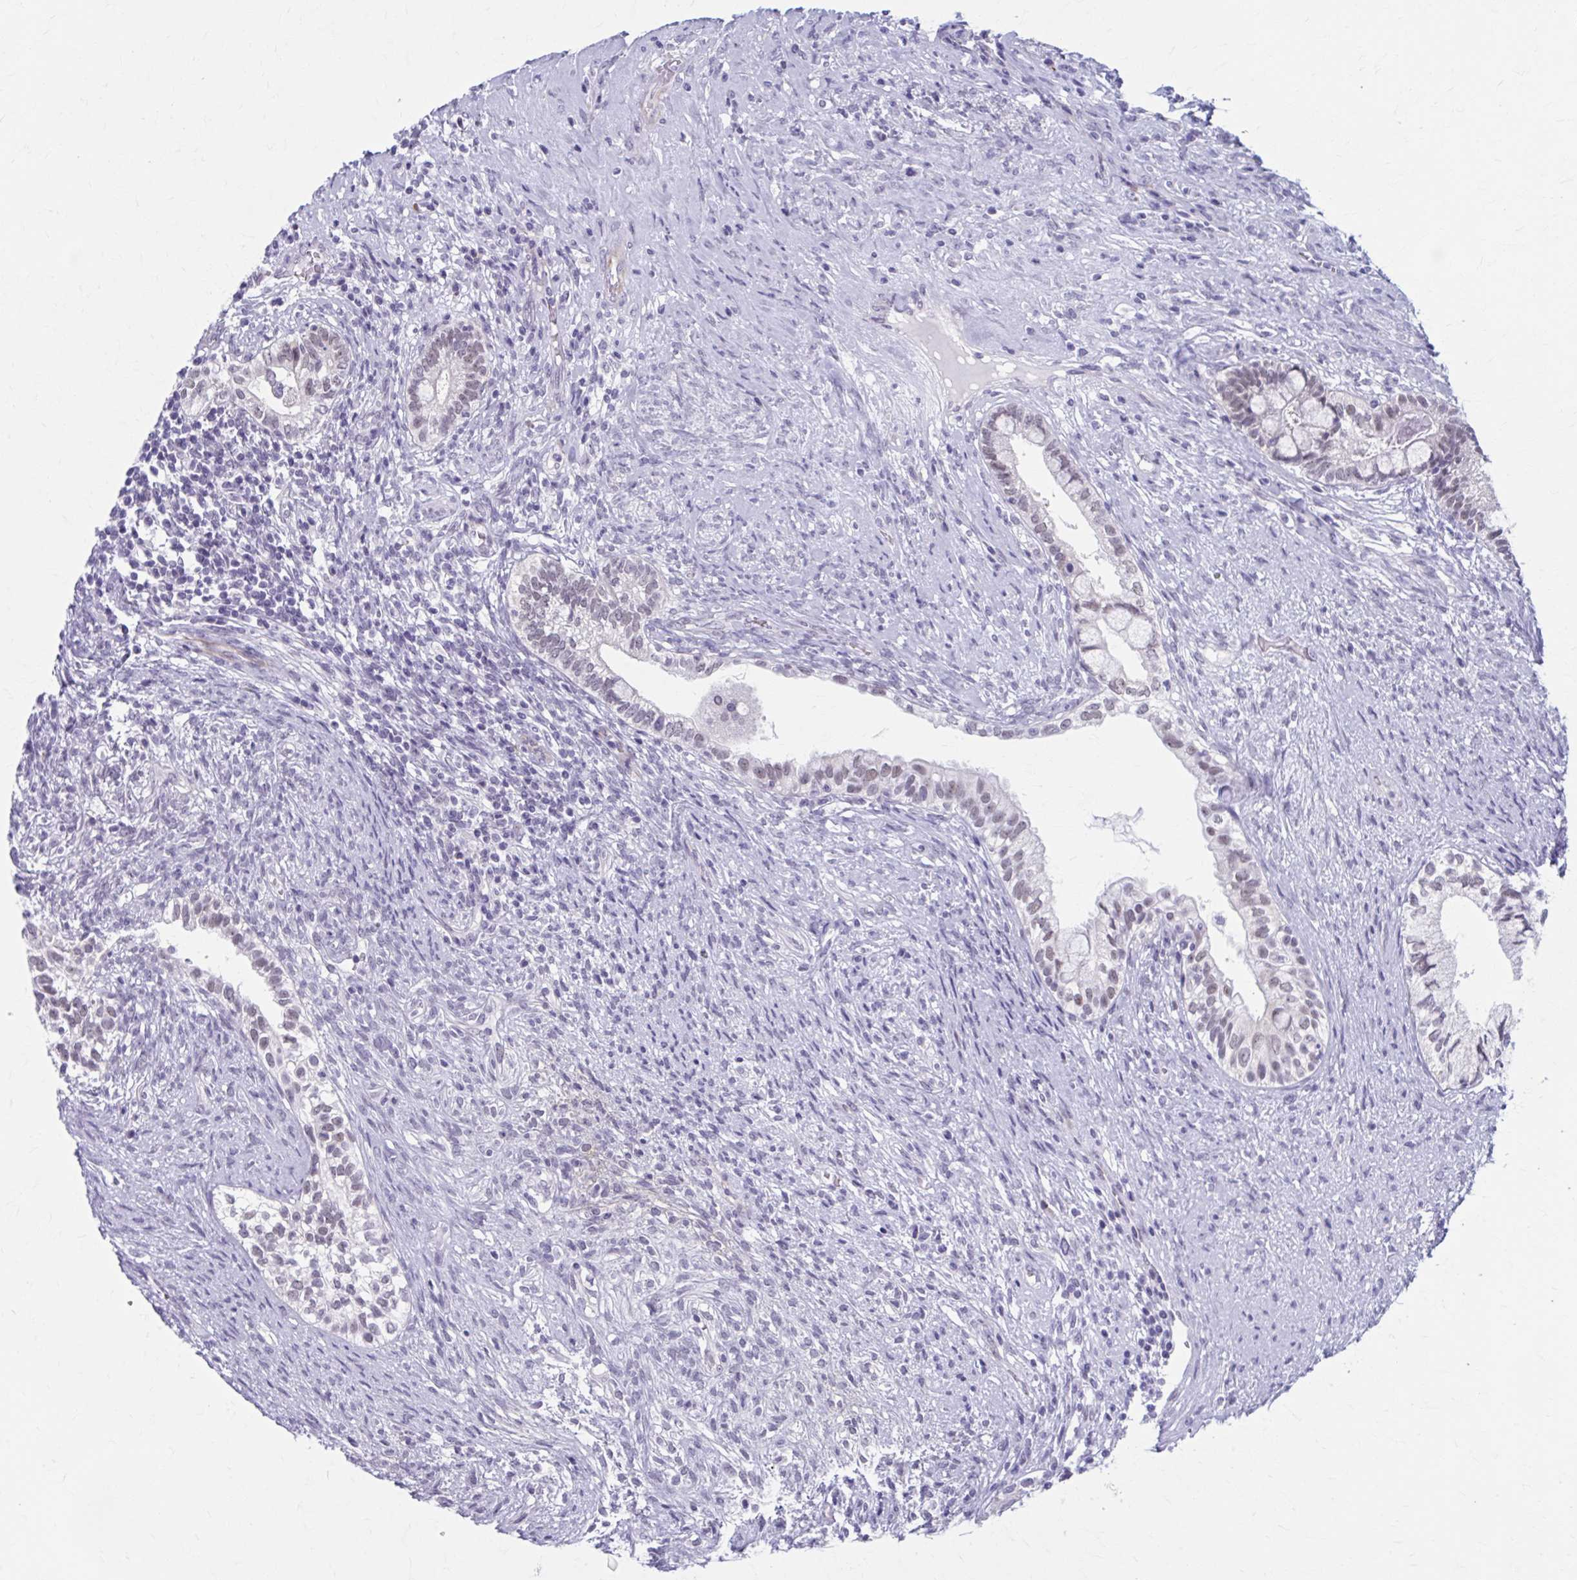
{"staining": {"intensity": "moderate", "quantity": ">75%", "location": "nuclear"}, "tissue": "testis cancer", "cell_type": "Tumor cells", "image_type": "cancer", "snomed": [{"axis": "morphology", "description": "Seminoma, NOS"}, {"axis": "morphology", "description": "Carcinoma, Embryonal, NOS"}, {"axis": "topography", "description": "Testis"}], "caption": "About >75% of tumor cells in human testis cancer display moderate nuclear protein expression as visualized by brown immunohistochemical staining.", "gene": "CCDC105", "patient": {"sex": "male", "age": 41}}